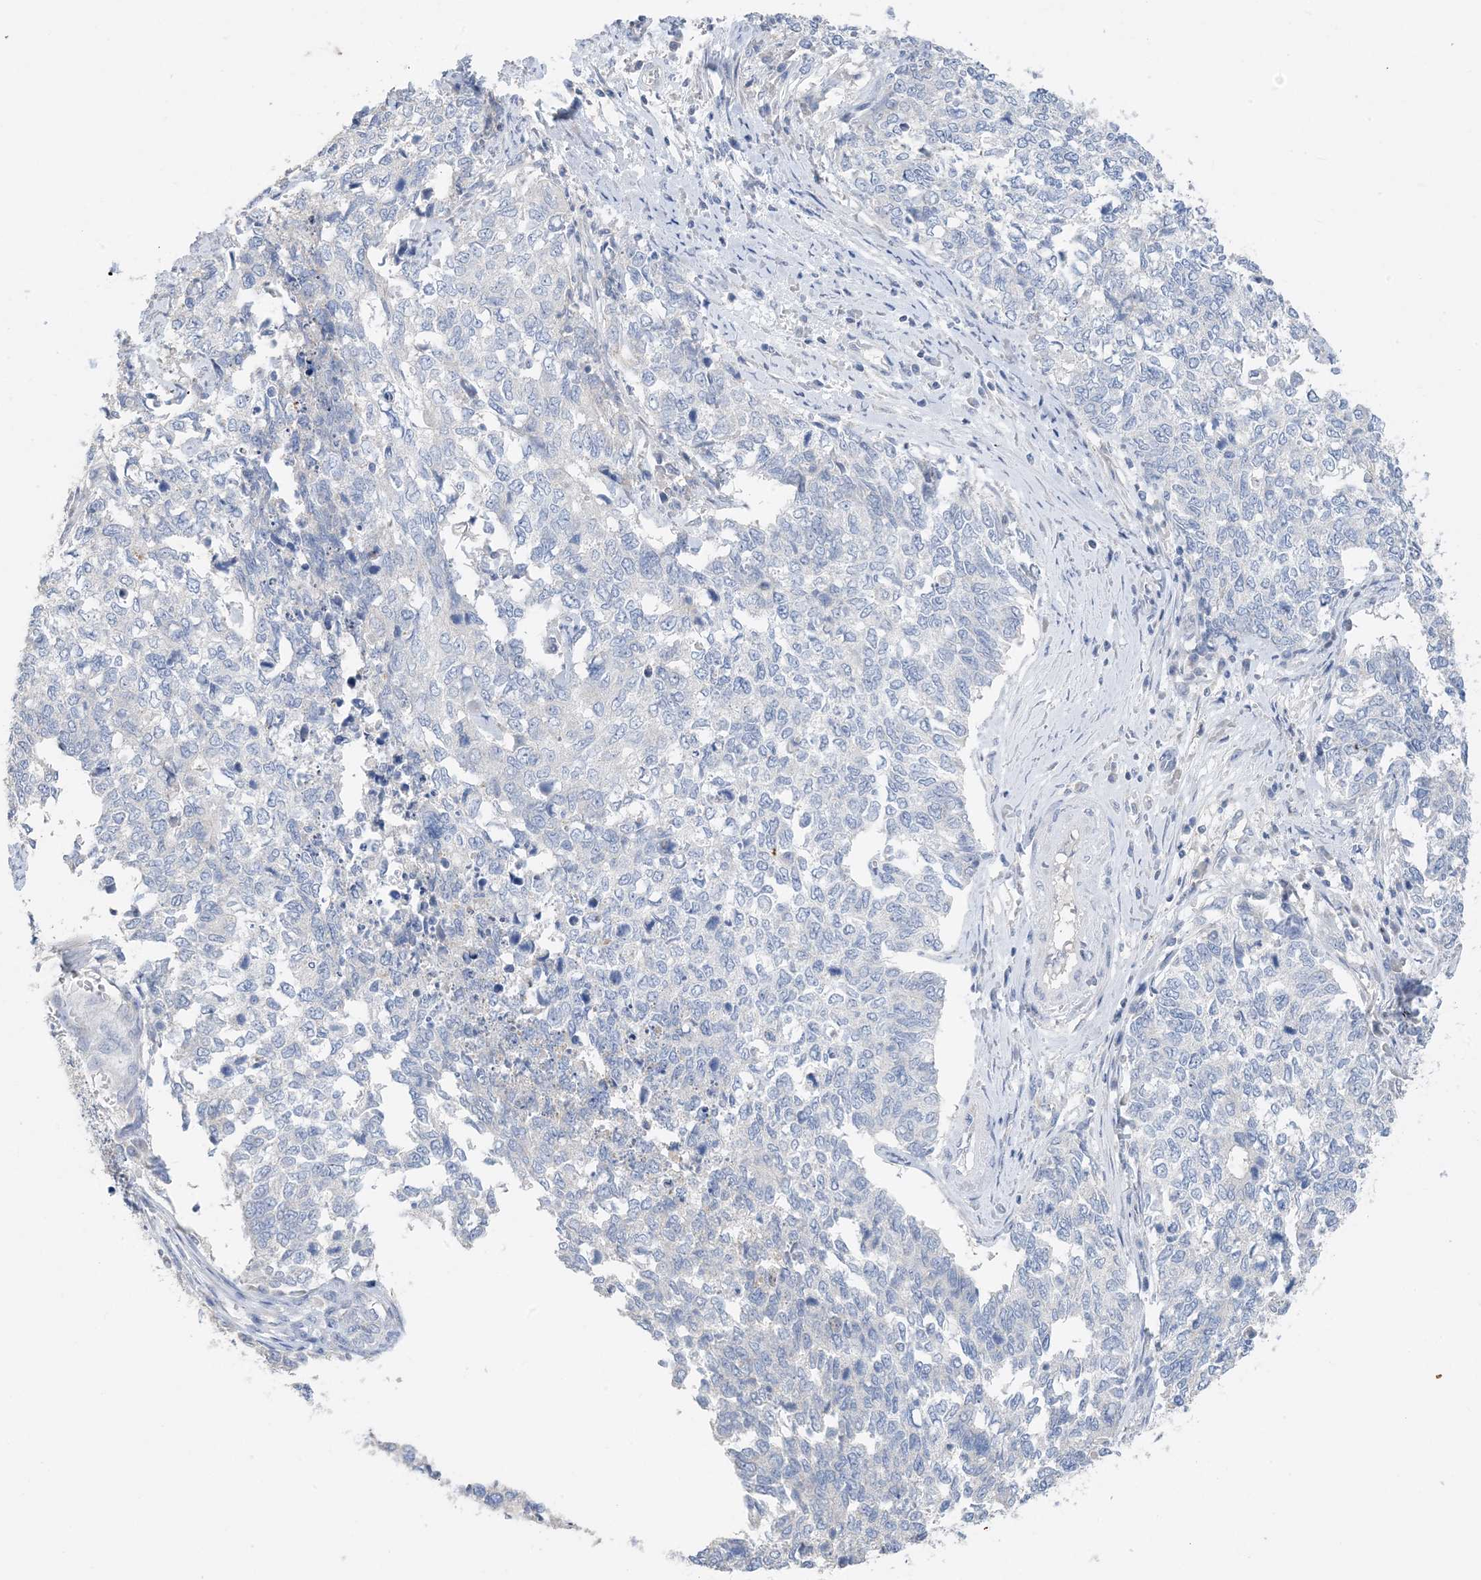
{"staining": {"intensity": "negative", "quantity": "none", "location": "none"}, "tissue": "cervical cancer", "cell_type": "Tumor cells", "image_type": "cancer", "snomed": [{"axis": "morphology", "description": "Squamous cell carcinoma, NOS"}, {"axis": "topography", "description": "Cervix"}], "caption": "This is a histopathology image of immunohistochemistry staining of cervical cancer (squamous cell carcinoma), which shows no expression in tumor cells. (DAB (3,3'-diaminobenzidine) immunohistochemistry (IHC) with hematoxylin counter stain).", "gene": "KPRP", "patient": {"sex": "female", "age": 63}}